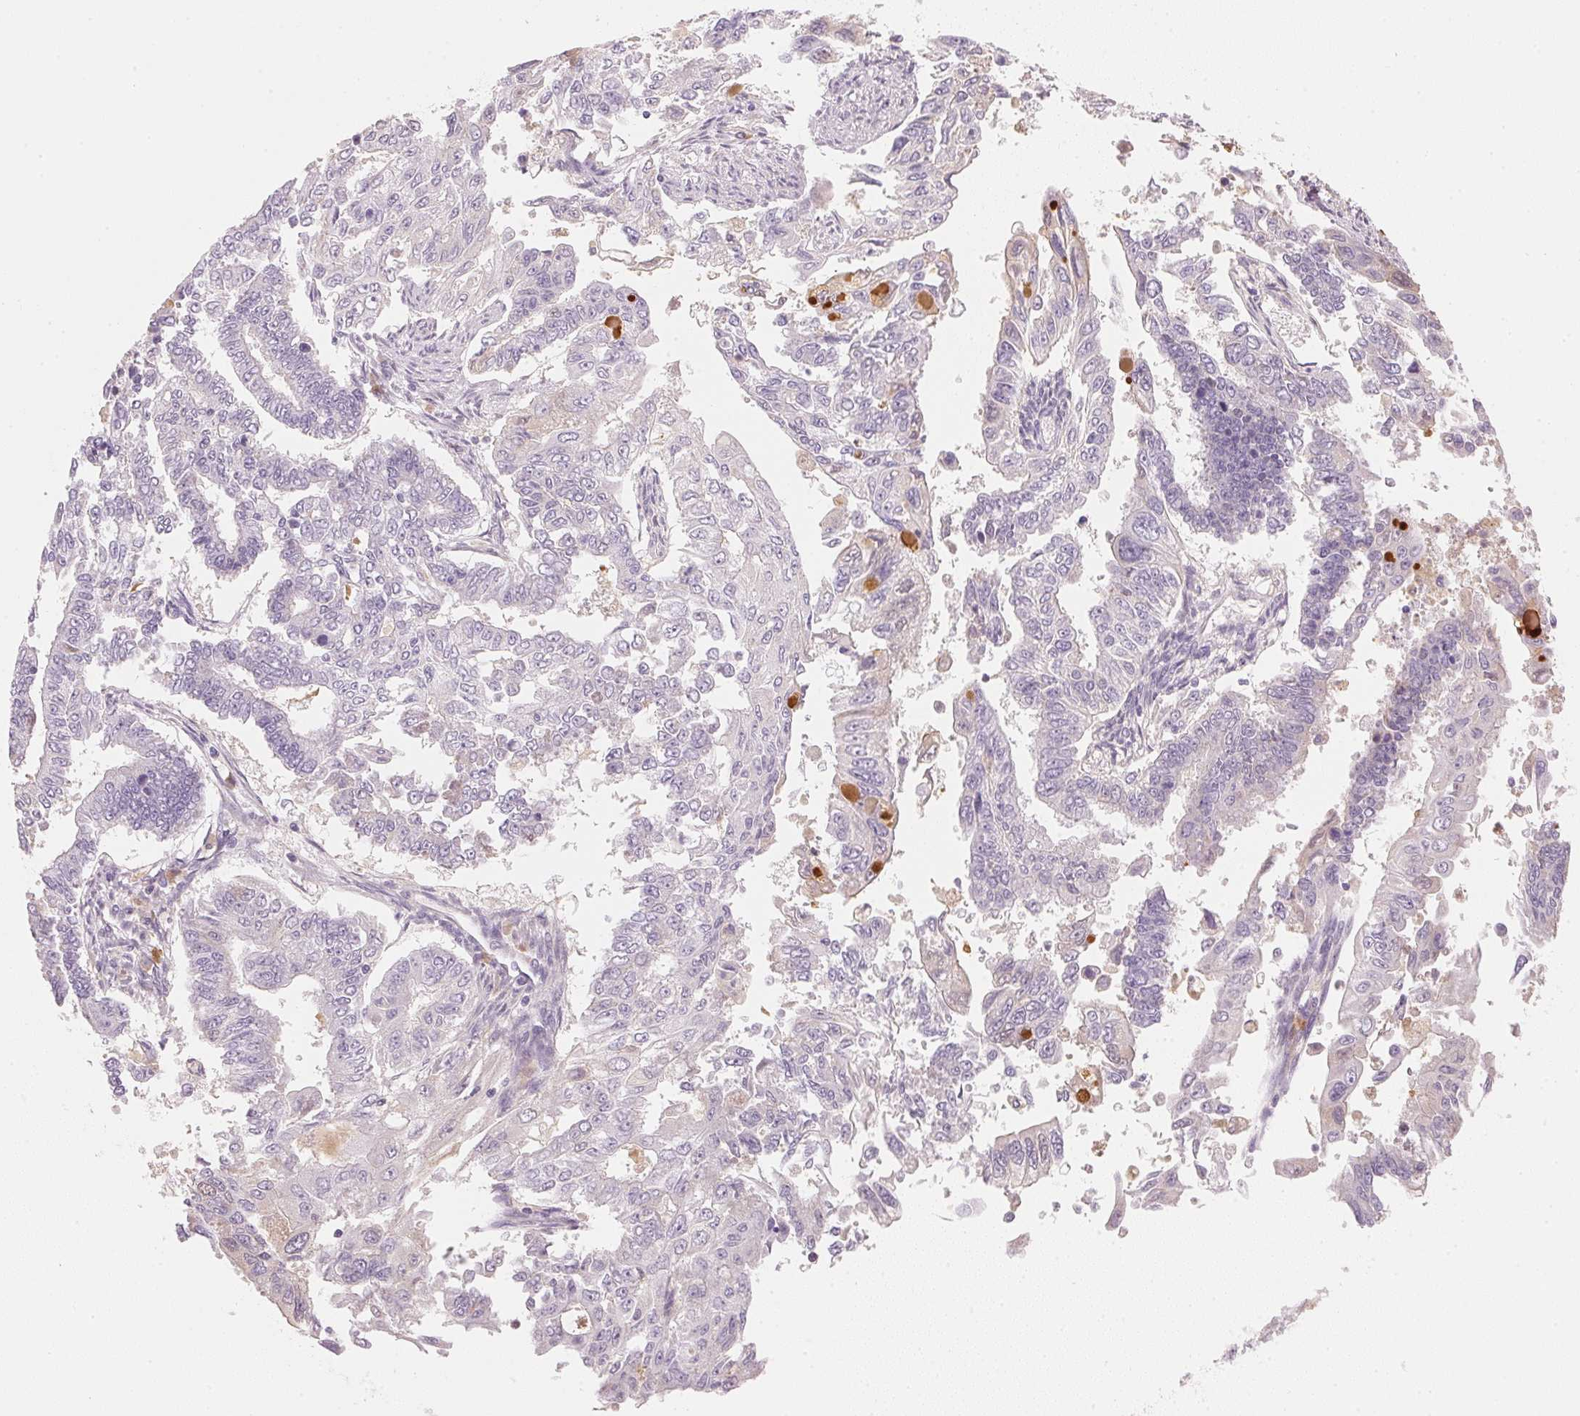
{"staining": {"intensity": "moderate", "quantity": "<25%", "location": "cytoplasmic/membranous"}, "tissue": "endometrial cancer", "cell_type": "Tumor cells", "image_type": "cancer", "snomed": [{"axis": "morphology", "description": "Adenocarcinoma, NOS"}, {"axis": "topography", "description": "Uterus"}], "caption": "There is low levels of moderate cytoplasmic/membranous positivity in tumor cells of endometrial adenocarcinoma, as demonstrated by immunohistochemical staining (brown color).", "gene": "RMDN2", "patient": {"sex": "female", "age": 59}}